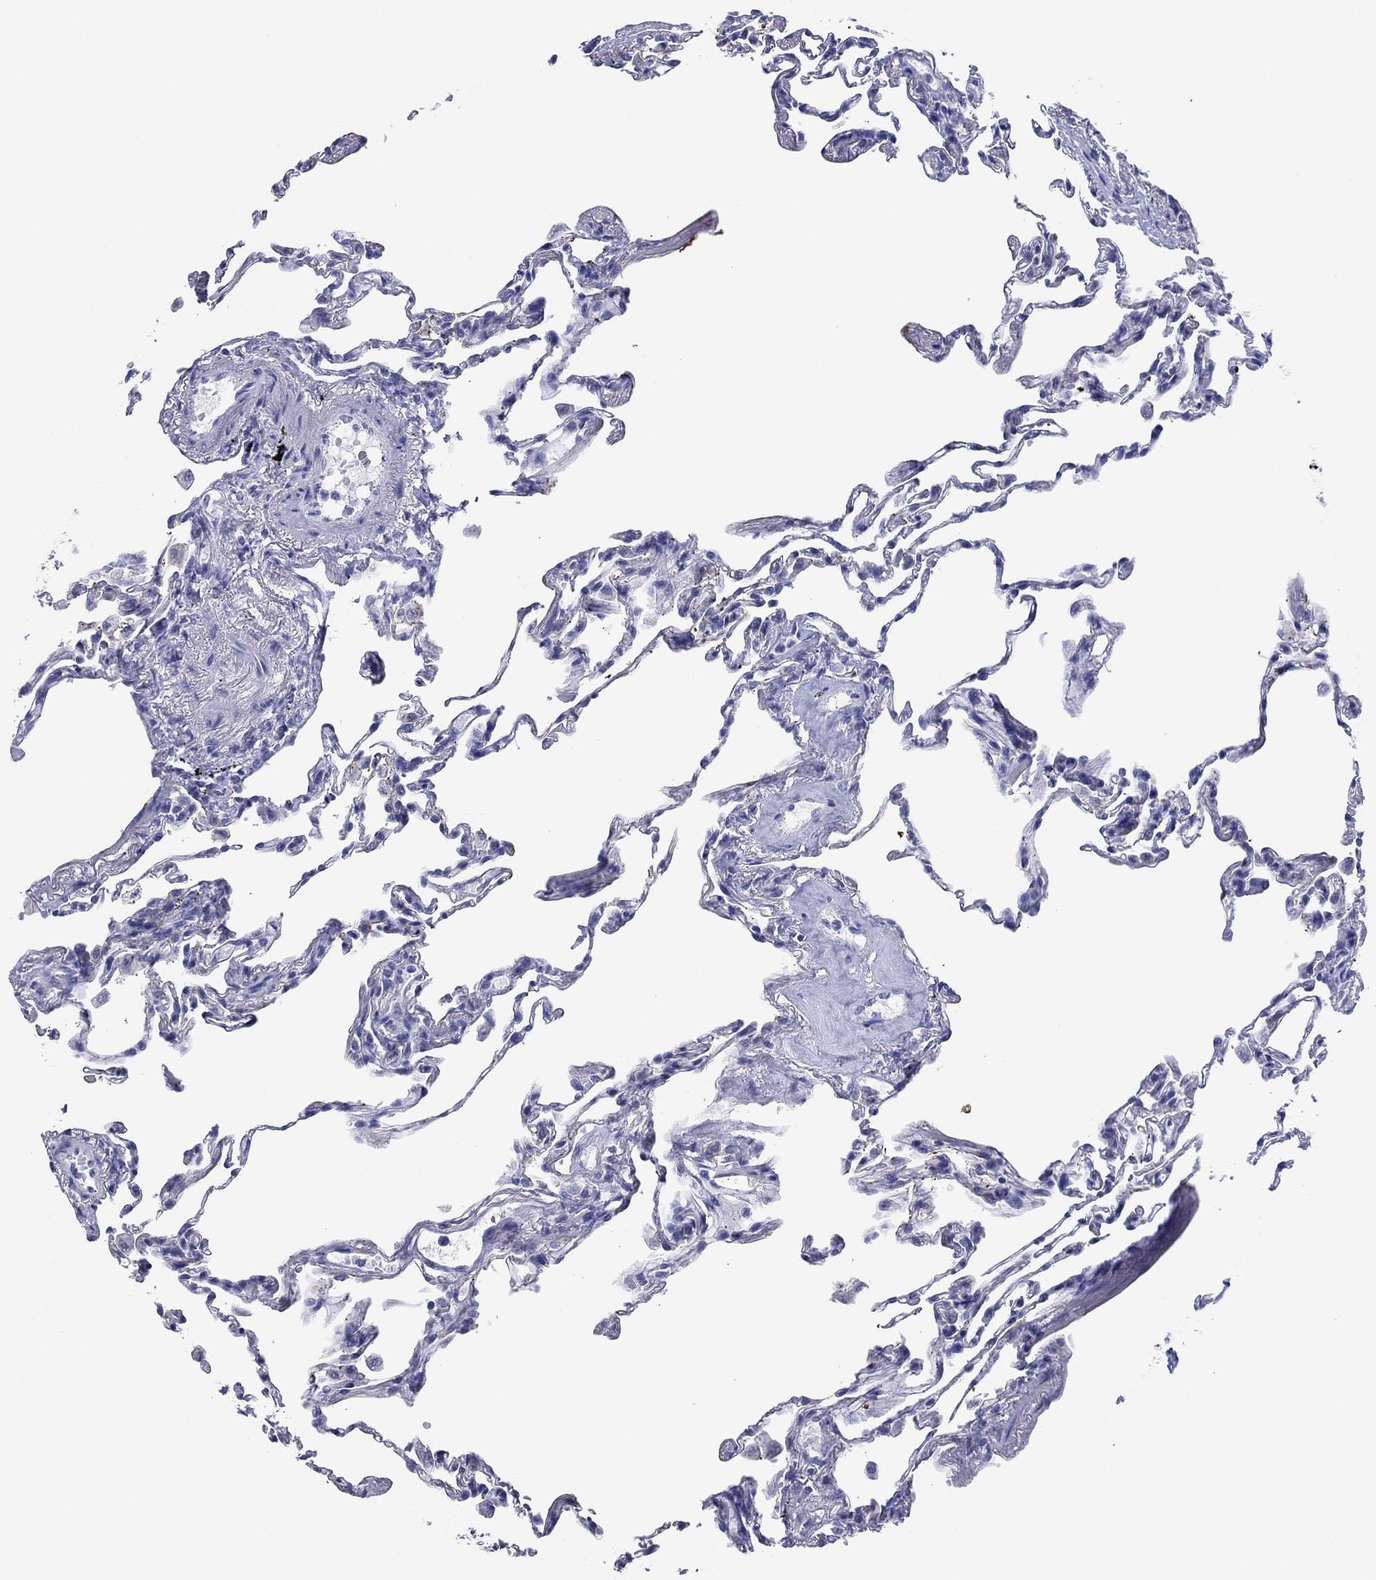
{"staining": {"intensity": "negative", "quantity": "none", "location": "none"}, "tissue": "lung", "cell_type": "Alveolar cells", "image_type": "normal", "snomed": [{"axis": "morphology", "description": "Normal tissue, NOS"}, {"axis": "topography", "description": "Lung"}], "caption": "IHC photomicrograph of unremarkable lung stained for a protein (brown), which demonstrates no expression in alveolar cells.", "gene": "ATP1B1", "patient": {"sex": "female", "age": 57}}